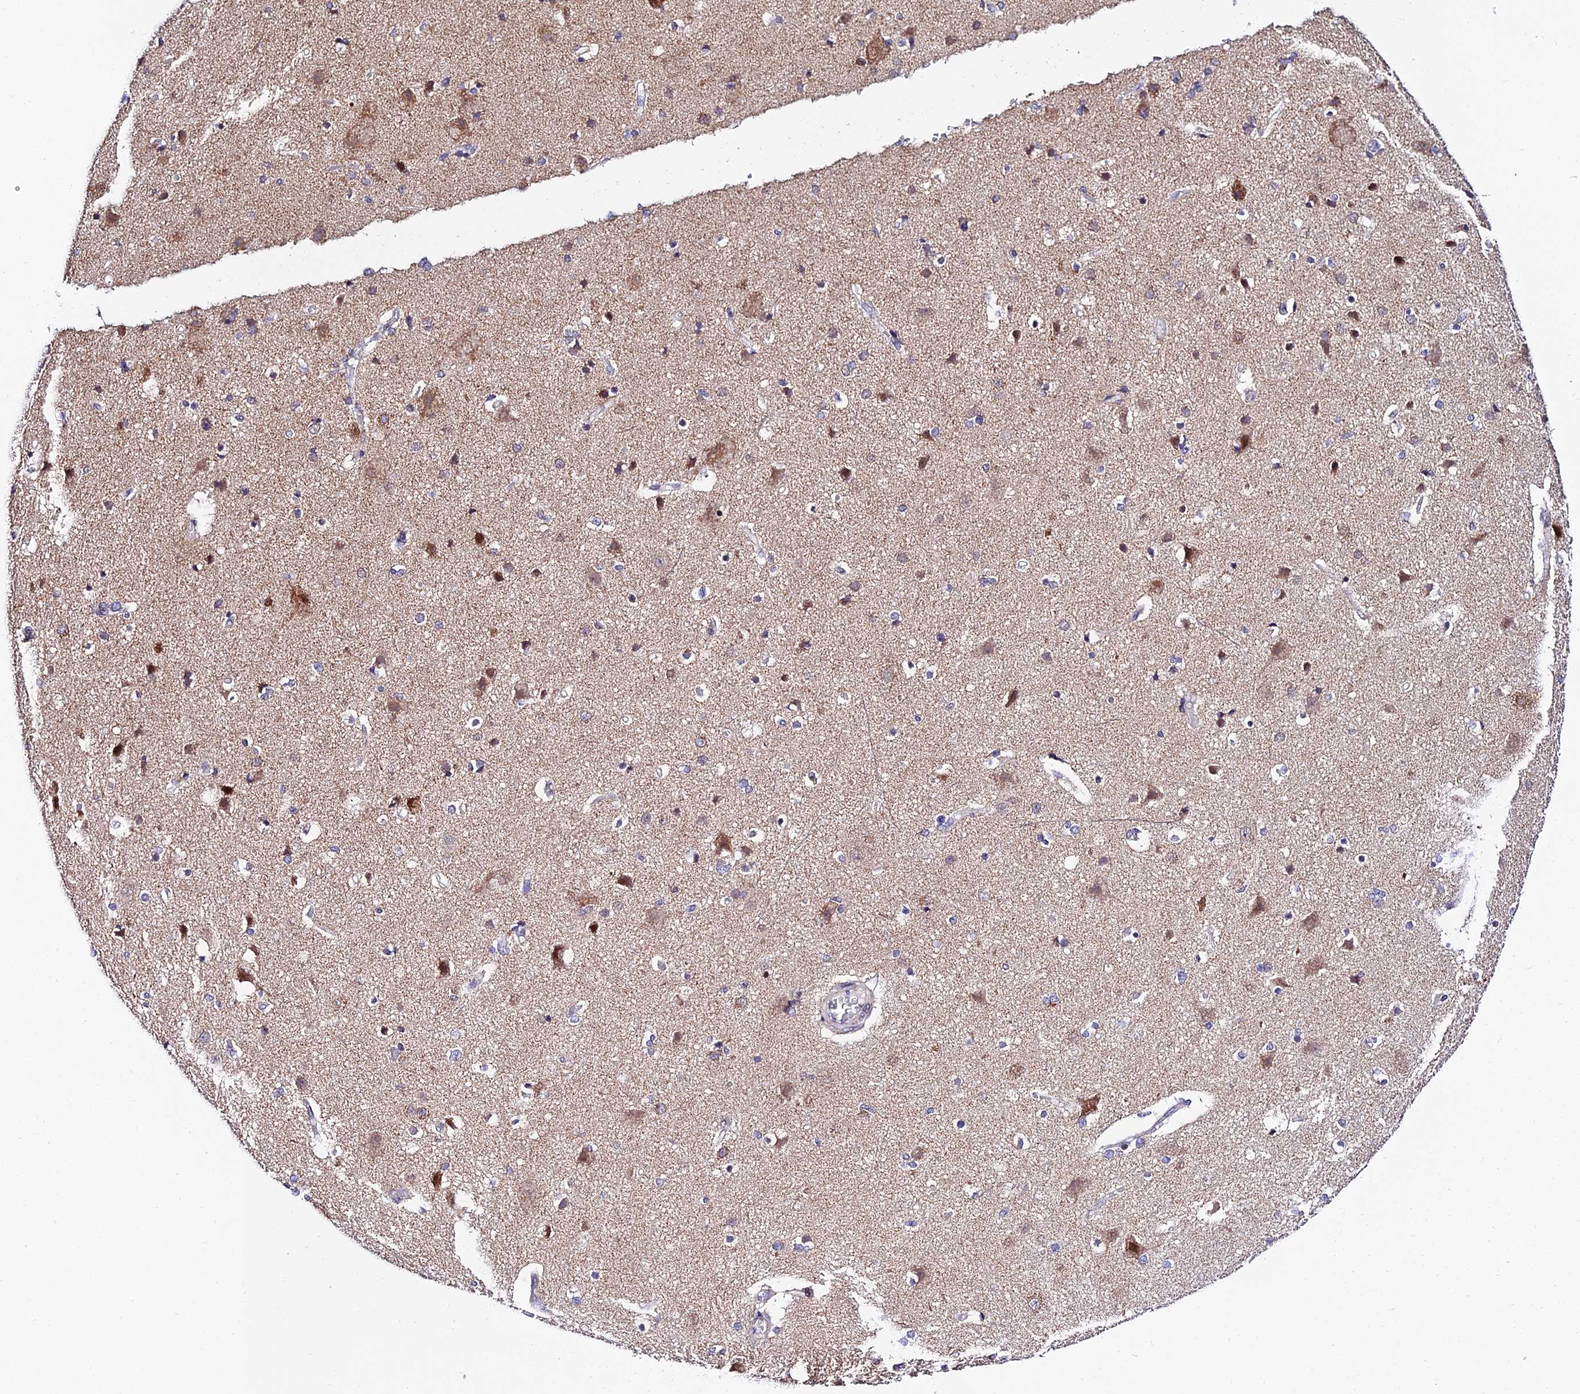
{"staining": {"intensity": "negative", "quantity": "none", "location": "none"}, "tissue": "cerebral cortex", "cell_type": "Endothelial cells", "image_type": "normal", "snomed": [{"axis": "morphology", "description": "Normal tissue, NOS"}, {"axis": "topography", "description": "Cerebral cortex"}], "caption": "This is a micrograph of IHC staining of unremarkable cerebral cortex, which shows no positivity in endothelial cells. (Immunohistochemistry, brightfield microscopy, high magnification).", "gene": "ATP5PB", "patient": {"sex": "female", "age": 54}}